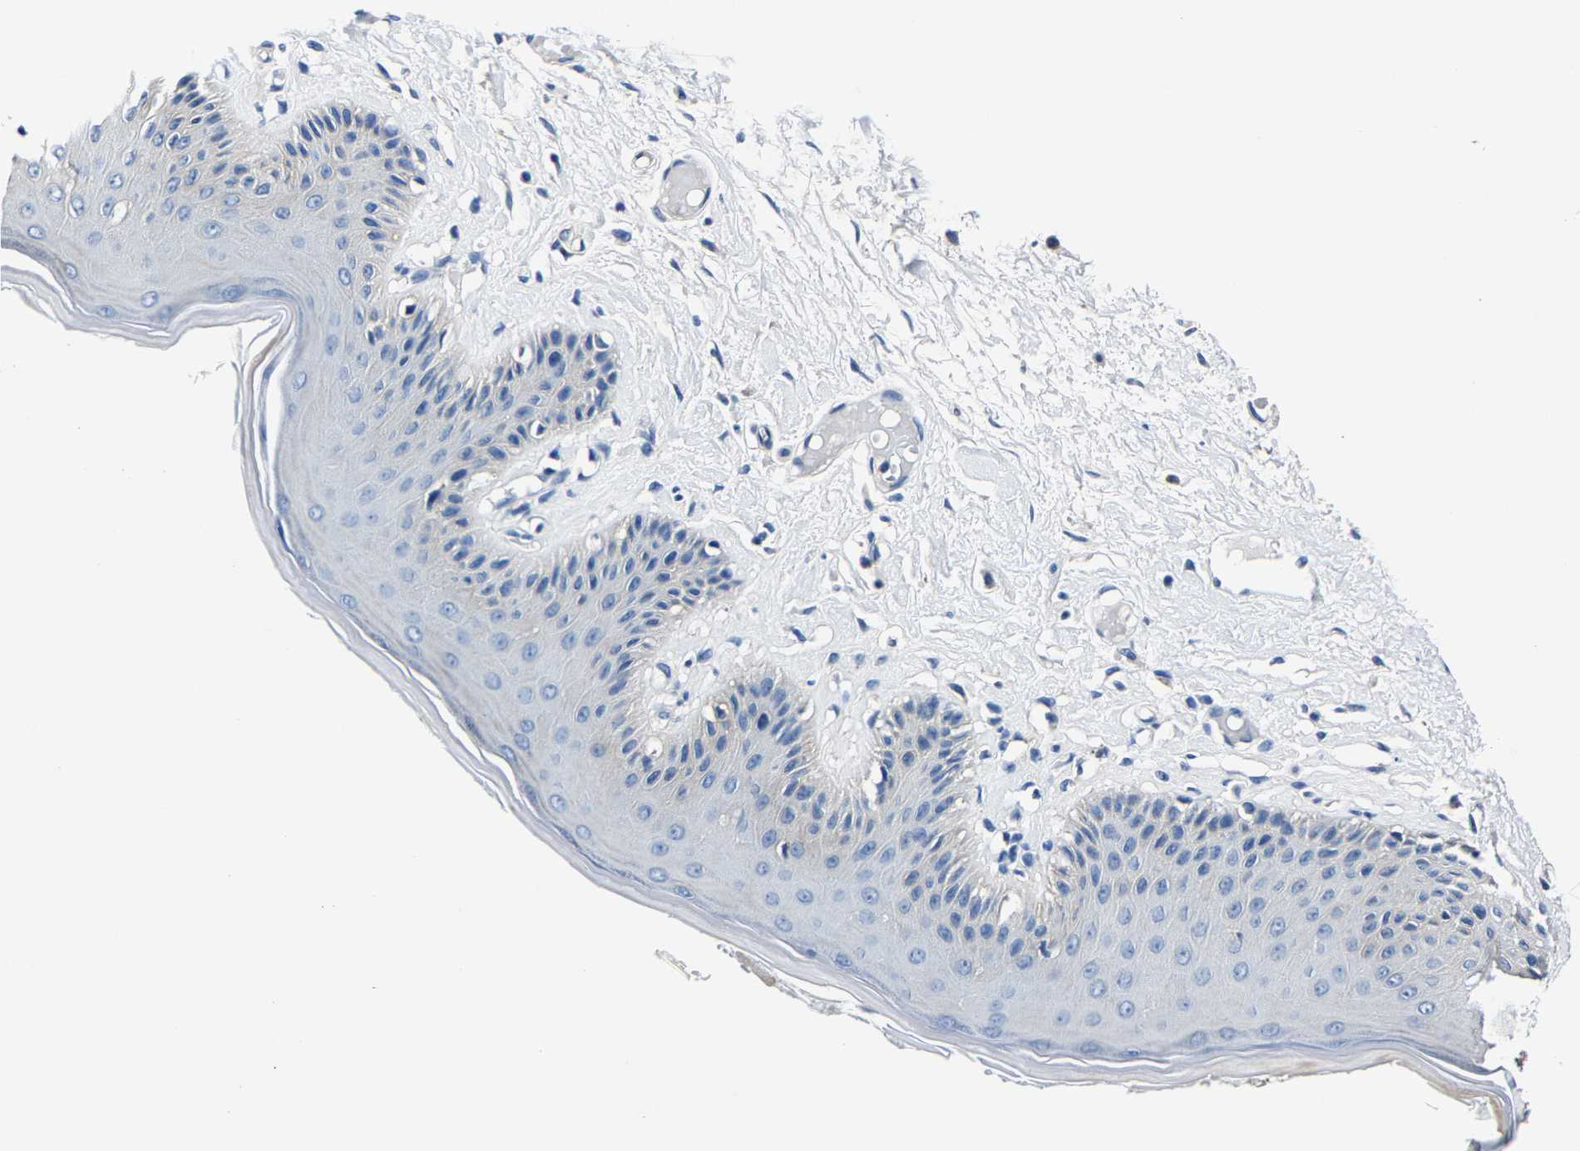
{"staining": {"intensity": "negative", "quantity": "none", "location": "none"}, "tissue": "skin", "cell_type": "Epidermal cells", "image_type": "normal", "snomed": [{"axis": "morphology", "description": "Normal tissue, NOS"}, {"axis": "topography", "description": "Vulva"}], "caption": "Histopathology image shows no protein staining in epidermal cells of normal skin. Brightfield microscopy of IHC stained with DAB (brown) and hematoxylin (blue), captured at high magnification.", "gene": "ALDOB", "patient": {"sex": "female", "age": 73}}